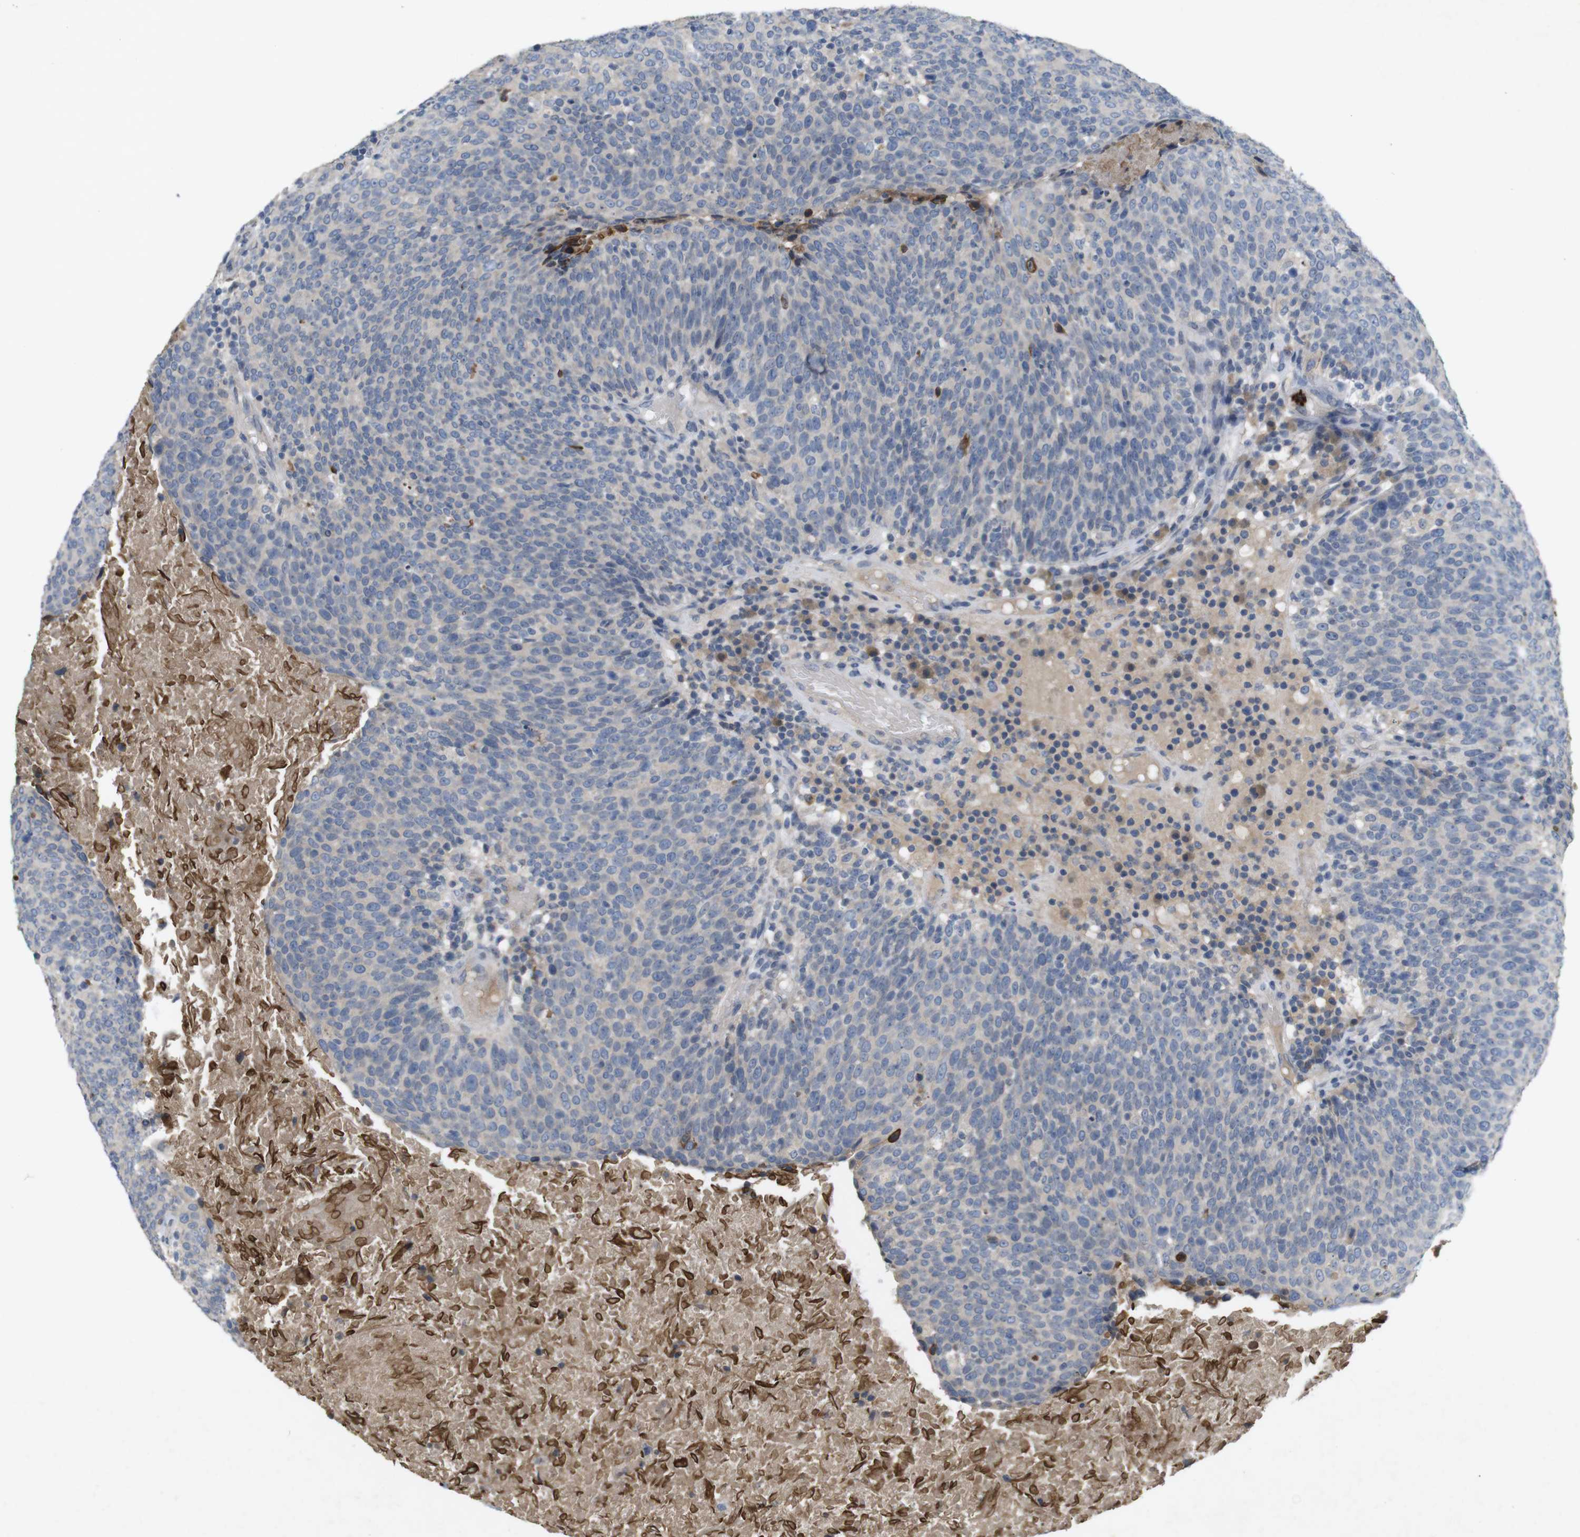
{"staining": {"intensity": "negative", "quantity": "none", "location": "none"}, "tissue": "head and neck cancer", "cell_type": "Tumor cells", "image_type": "cancer", "snomed": [{"axis": "morphology", "description": "Squamous cell carcinoma, NOS"}, {"axis": "morphology", "description": "Squamous cell carcinoma, metastatic, NOS"}, {"axis": "topography", "description": "Lymph node"}, {"axis": "topography", "description": "Head-Neck"}], "caption": "Squamous cell carcinoma (head and neck) was stained to show a protein in brown. There is no significant positivity in tumor cells. (Brightfield microscopy of DAB immunohistochemistry (IHC) at high magnification).", "gene": "TSPAN14", "patient": {"sex": "male", "age": 62}}